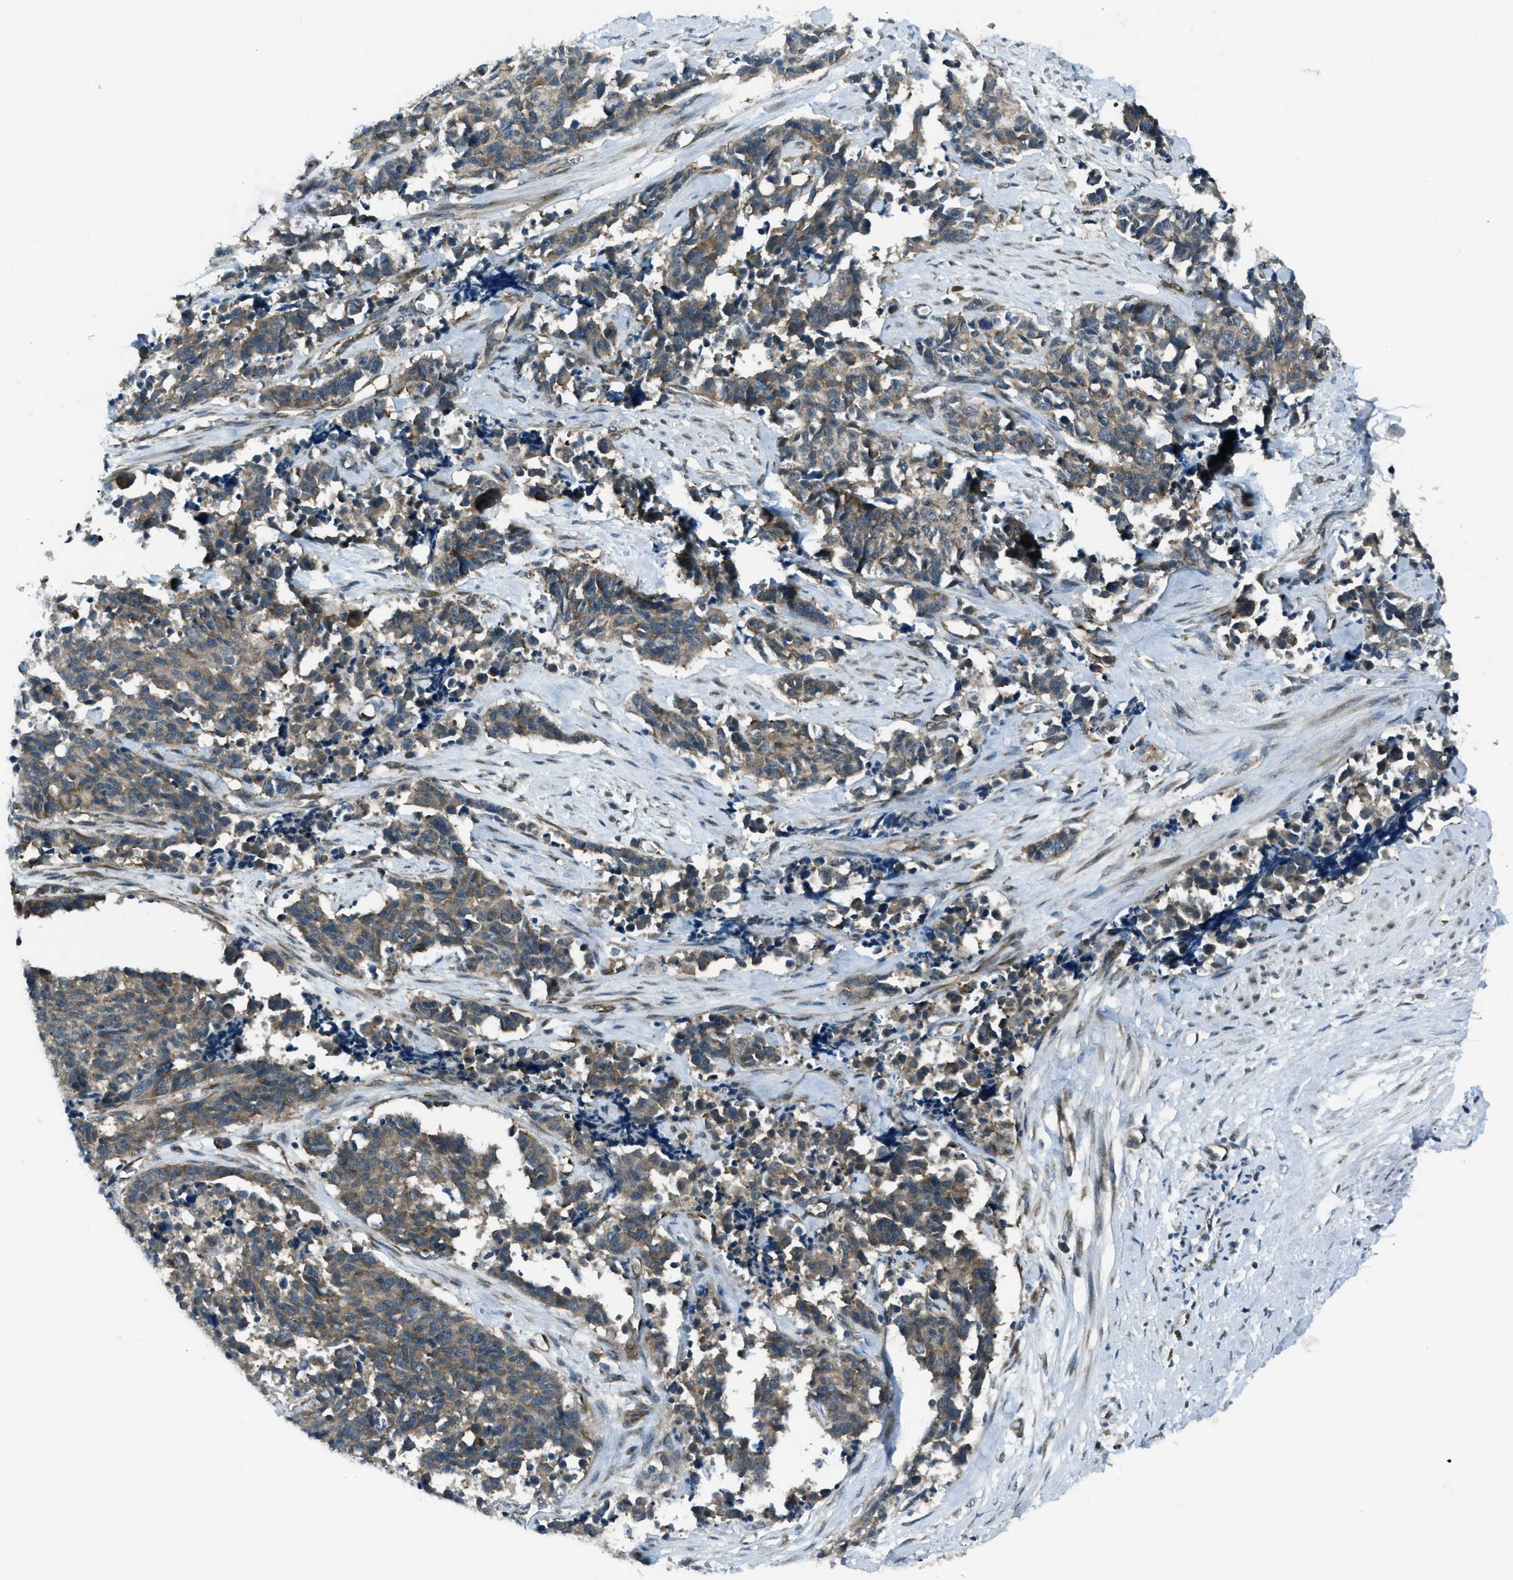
{"staining": {"intensity": "weak", "quantity": ">75%", "location": "cytoplasmic/membranous"}, "tissue": "cervical cancer", "cell_type": "Tumor cells", "image_type": "cancer", "snomed": [{"axis": "morphology", "description": "Squamous cell carcinoma, NOS"}, {"axis": "topography", "description": "Cervix"}], "caption": "This is a photomicrograph of IHC staining of cervical cancer (squamous cell carcinoma), which shows weak staining in the cytoplasmic/membranous of tumor cells.", "gene": "ASAP2", "patient": {"sex": "female", "age": 35}}